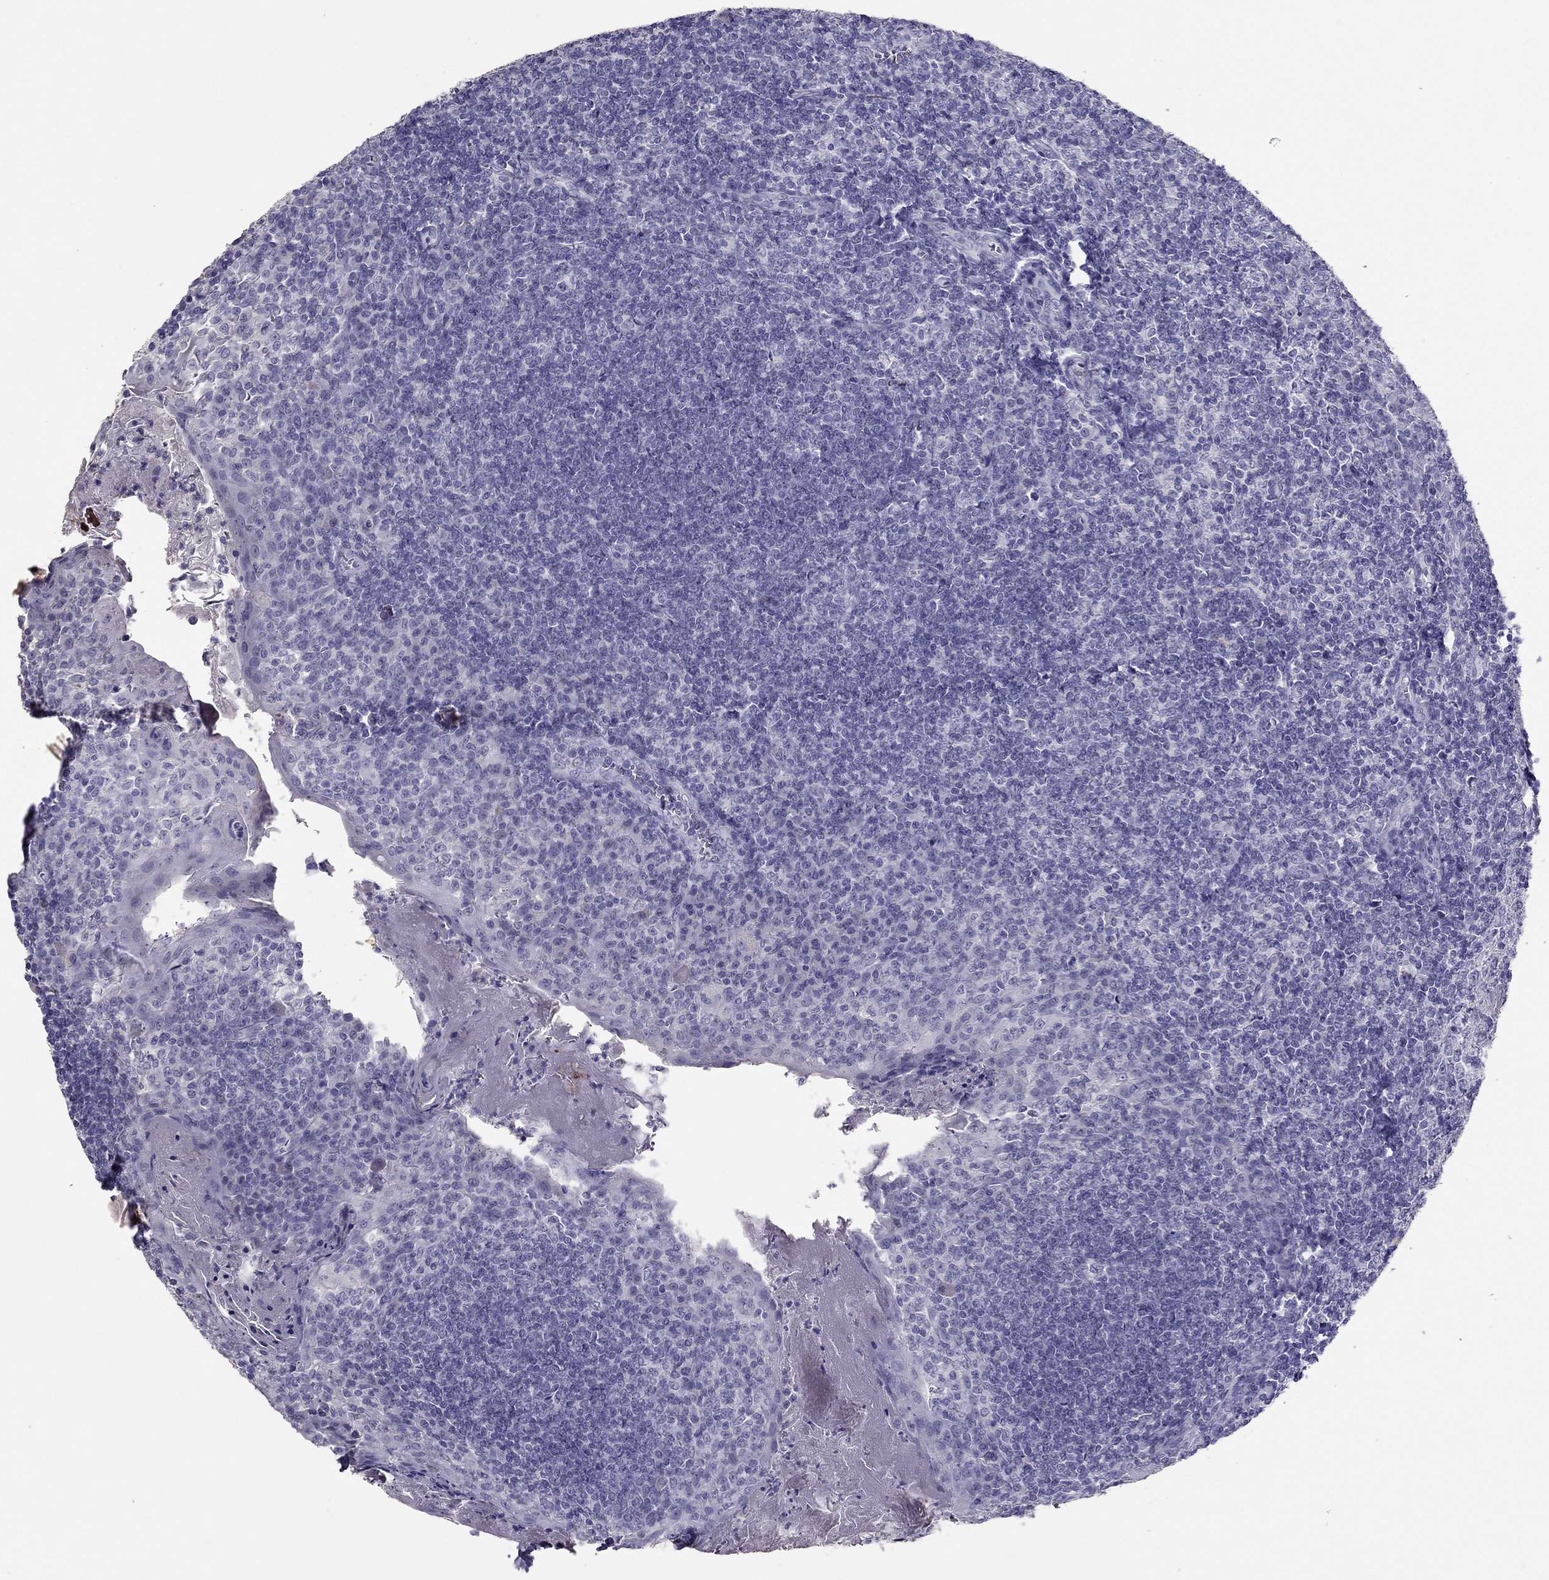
{"staining": {"intensity": "negative", "quantity": "none", "location": "none"}, "tissue": "tonsil", "cell_type": "Germinal center cells", "image_type": "normal", "snomed": [{"axis": "morphology", "description": "Normal tissue, NOS"}, {"axis": "topography", "description": "Tonsil"}], "caption": "Benign tonsil was stained to show a protein in brown. There is no significant staining in germinal center cells. (DAB (3,3'-diaminobenzidine) immunohistochemistry (IHC), high magnification).", "gene": "RHO", "patient": {"sex": "female", "age": 13}}